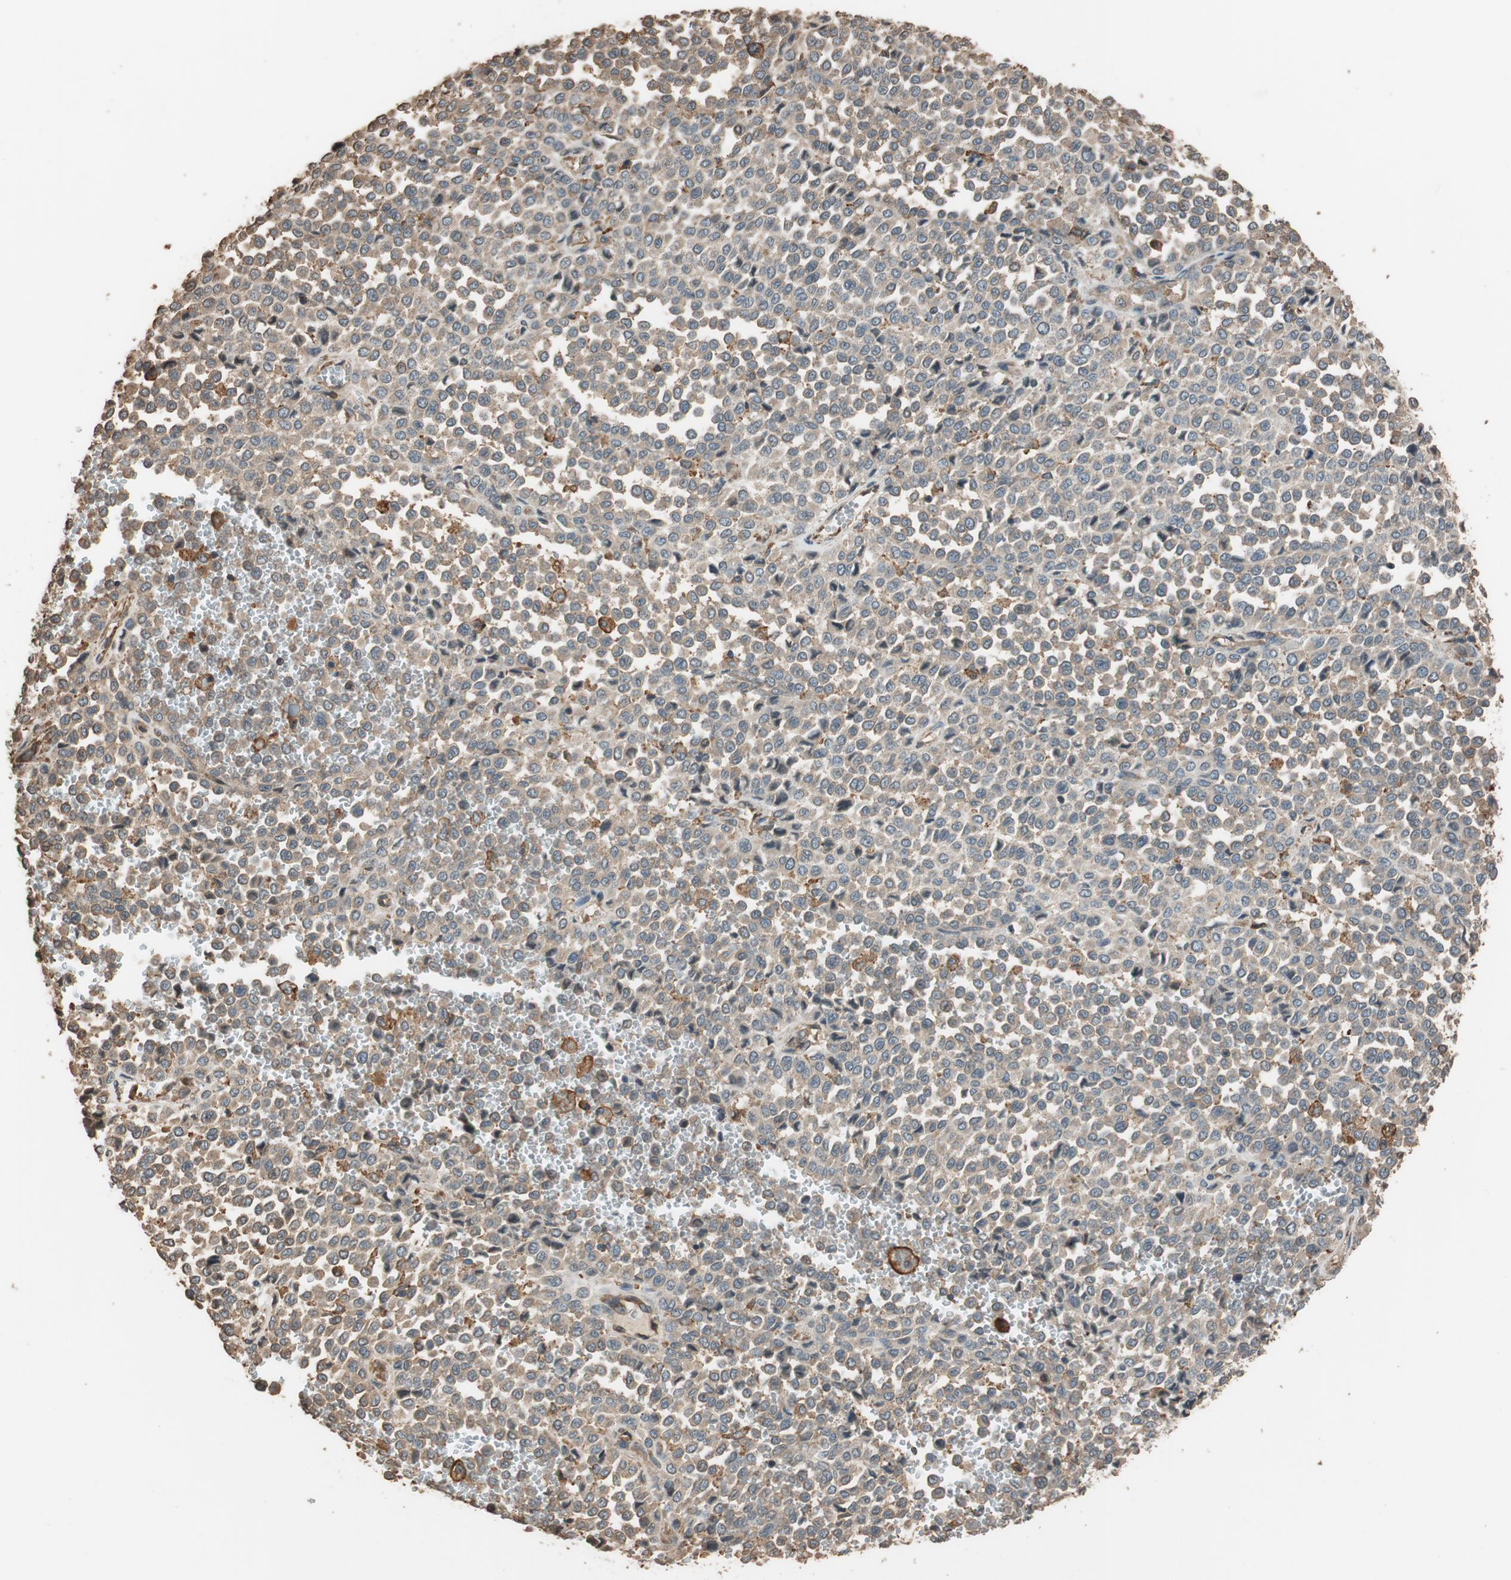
{"staining": {"intensity": "weak", "quantity": ">75%", "location": "cytoplasmic/membranous"}, "tissue": "melanoma", "cell_type": "Tumor cells", "image_type": "cancer", "snomed": [{"axis": "morphology", "description": "Malignant melanoma, Metastatic site"}, {"axis": "topography", "description": "Pancreas"}], "caption": "Human malignant melanoma (metastatic site) stained with a protein marker displays weak staining in tumor cells.", "gene": "MST1R", "patient": {"sex": "female", "age": 30}}